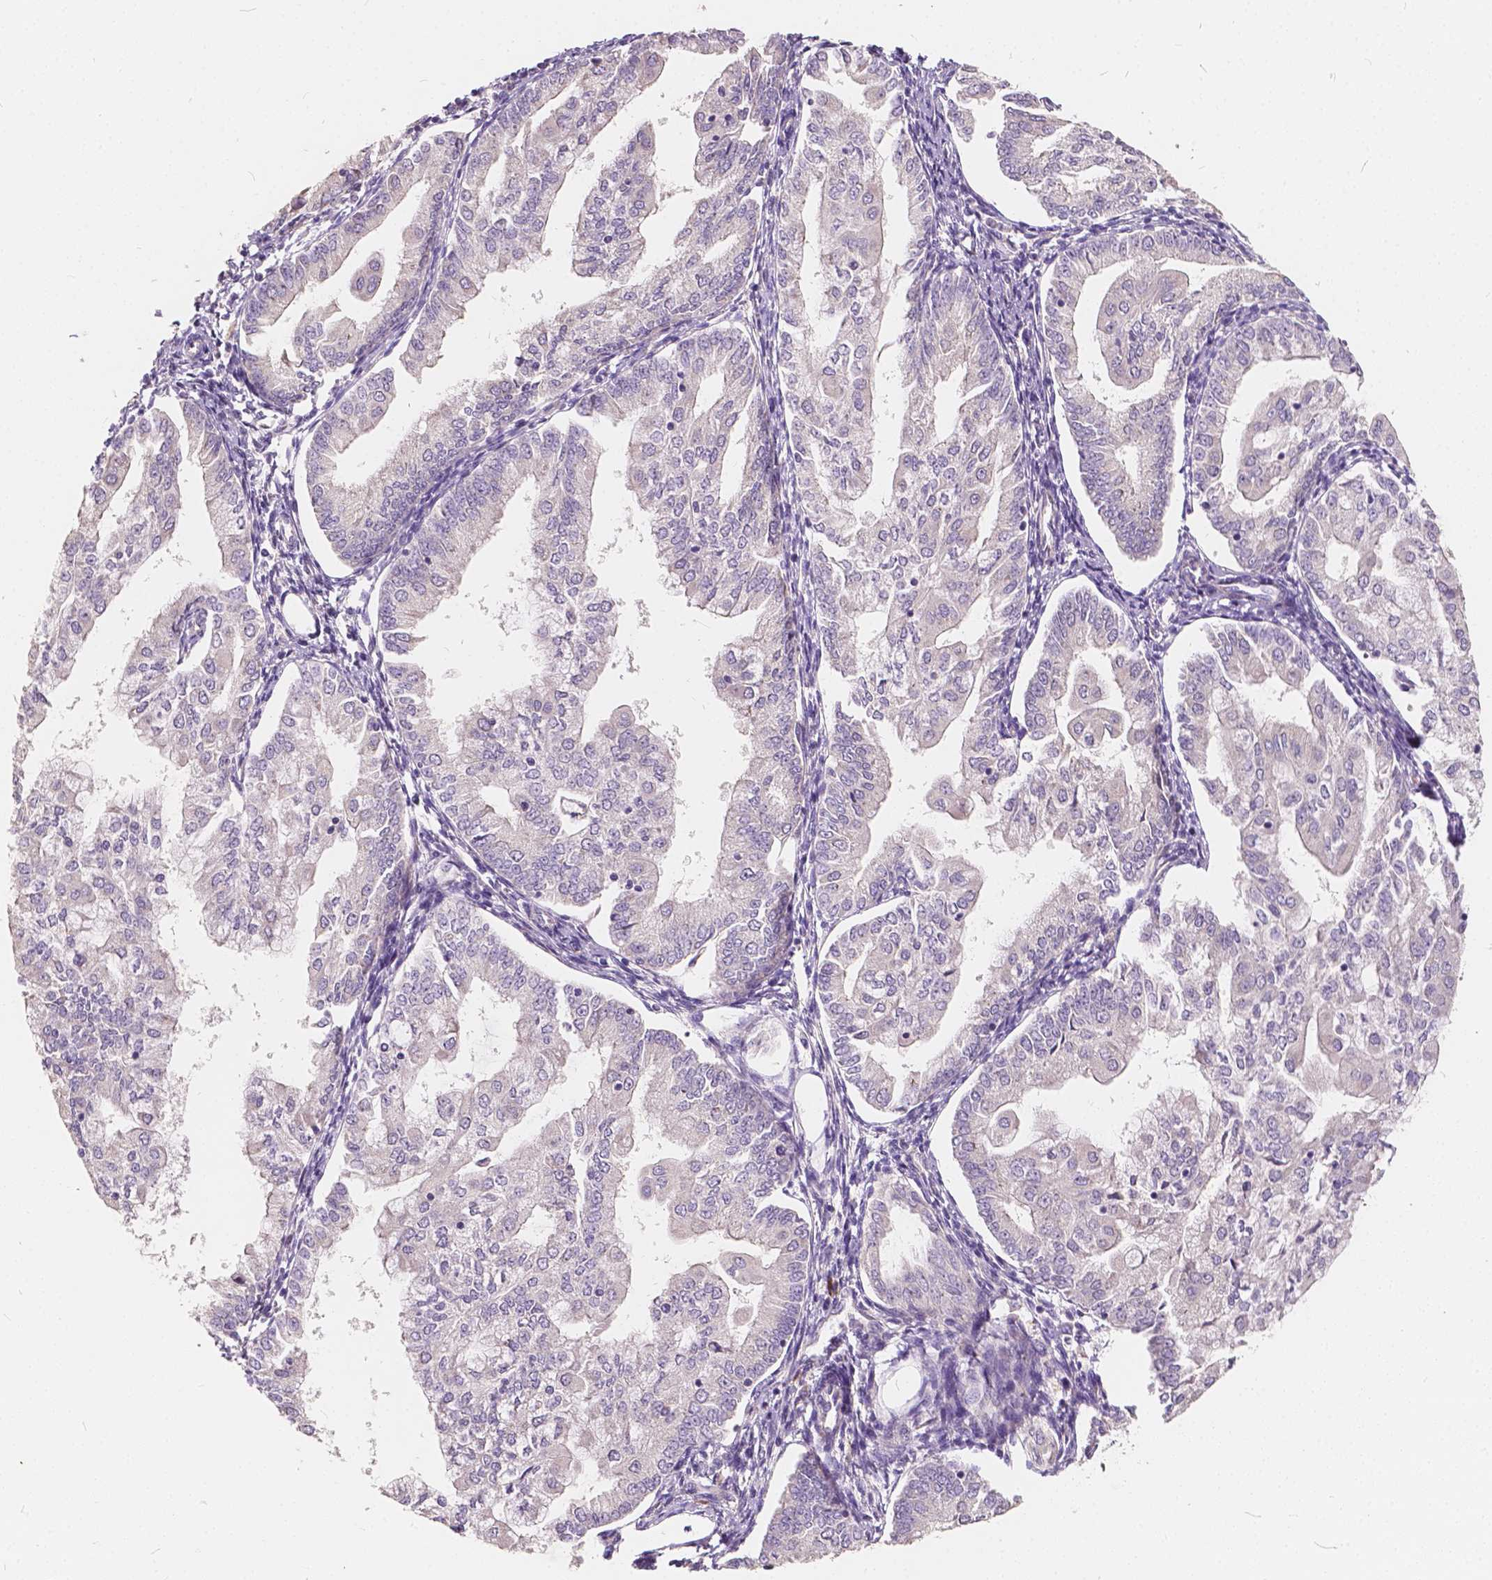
{"staining": {"intensity": "negative", "quantity": "none", "location": "none"}, "tissue": "endometrial cancer", "cell_type": "Tumor cells", "image_type": "cancer", "snomed": [{"axis": "morphology", "description": "Adenocarcinoma, NOS"}, {"axis": "topography", "description": "Endometrium"}], "caption": "Immunohistochemical staining of endometrial adenocarcinoma displays no significant positivity in tumor cells. (DAB IHC visualized using brightfield microscopy, high magnification).", "gene": "SLC7A8", "patient": {"sex": "female", "age": 55}}